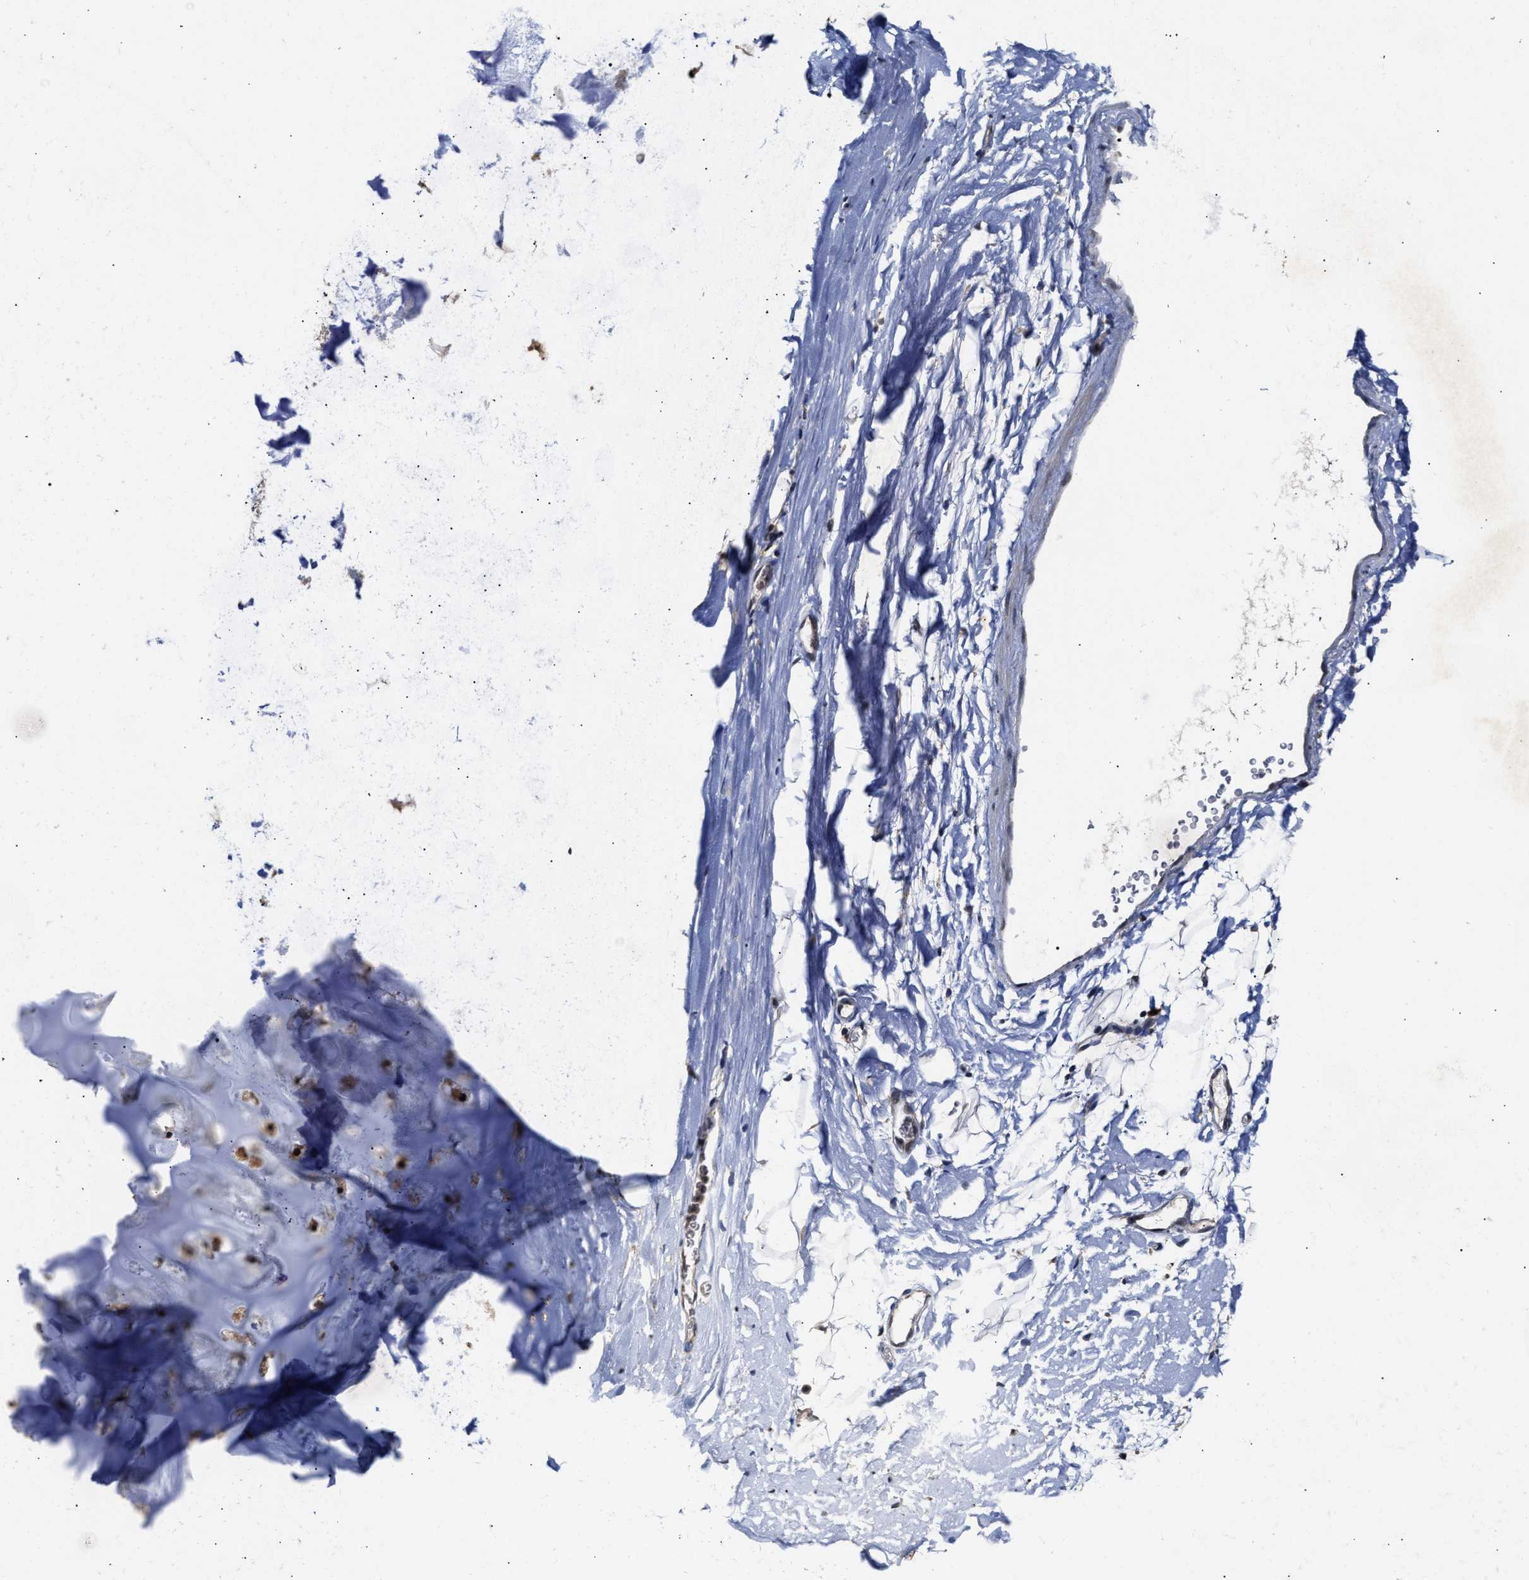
{"staining": {"intensity": "weak", "quantity": "25%-75%", "location": "cytoplasmic/membranous"}, "tissue": "adipose tissue", "cell_type": "Adipocytes", "image_type": "normal", "snomed": [{"axis": "morphology", "description": "Normal tissue, NOS"}, {"axis": "topography", "description": "Cartilage tissue"}, {"axis": "topography", "description": "Bronchus"}], "caption": "This micrograph exhibits IHC staining of unremarkable human adipose tissue, with low weak cytoplasmic/membranous expression in approximately 25%-75% of adipocytes.", "gene": "CLIP2", "patient": {"sex": "female", "age": 53}}